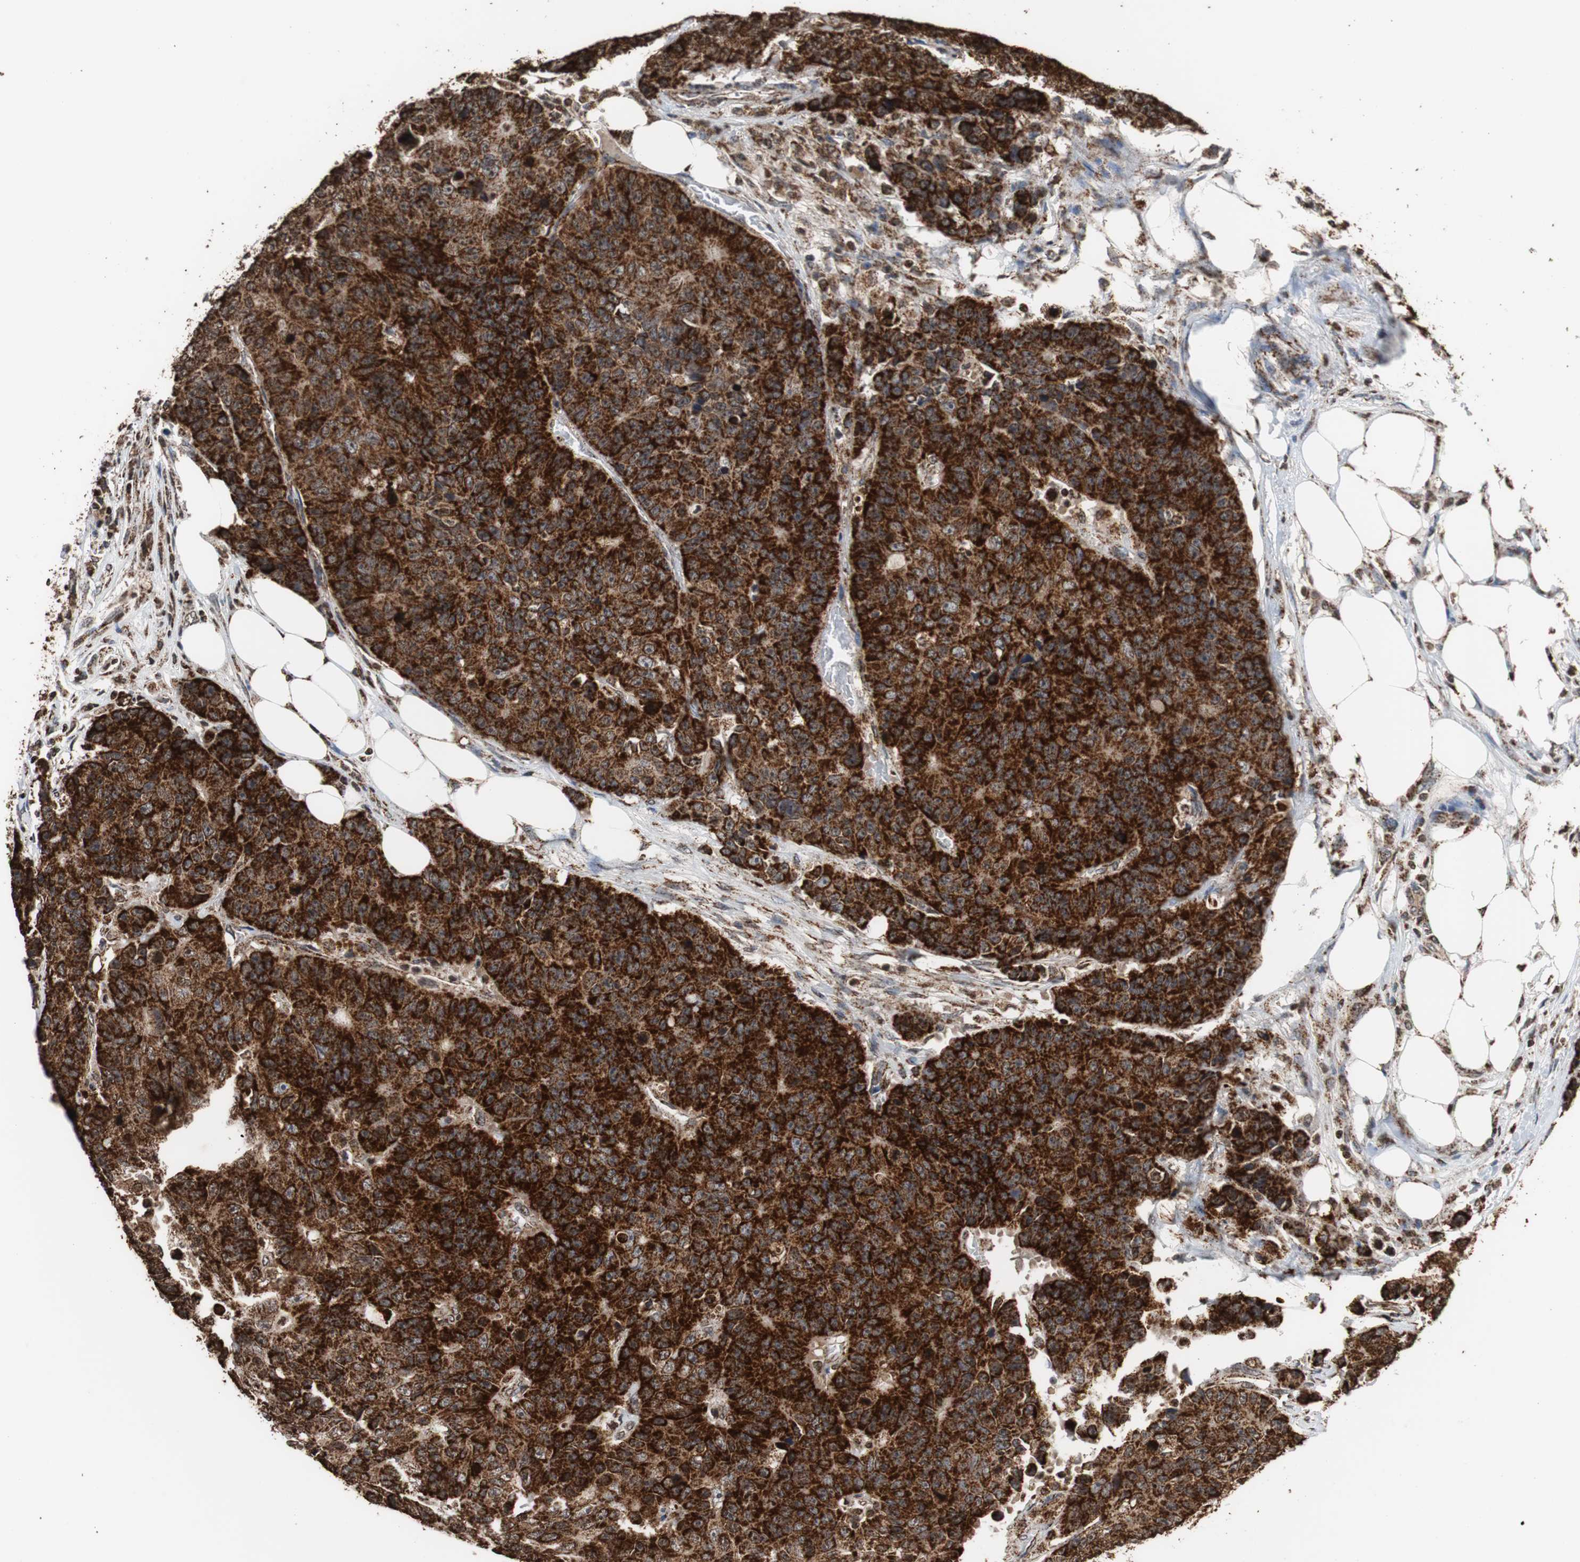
{"staining": {"intensity": "strong", "quantity": ">75%", "location": "cytoplasmic/membranous"}, "tissue": "colorectal cancer", "cell_type": "Tumor cells", "image_type": "cancer", "snomed": [{"axis": "morphology", "description": "Adenocarcinoma, NOS"}, {"axis": "topography", "description": "Colon"}], "caption": "Immunohistochemistry photomicrograph of human colorectal cancer stained for a protein (brown), which demonstrates high levels of strong cytoplasmic/membranous positivity in approximately >75% of tumor cells.", "gene": "HSPA9", "patient": {"sex": "female", "age": 86}}